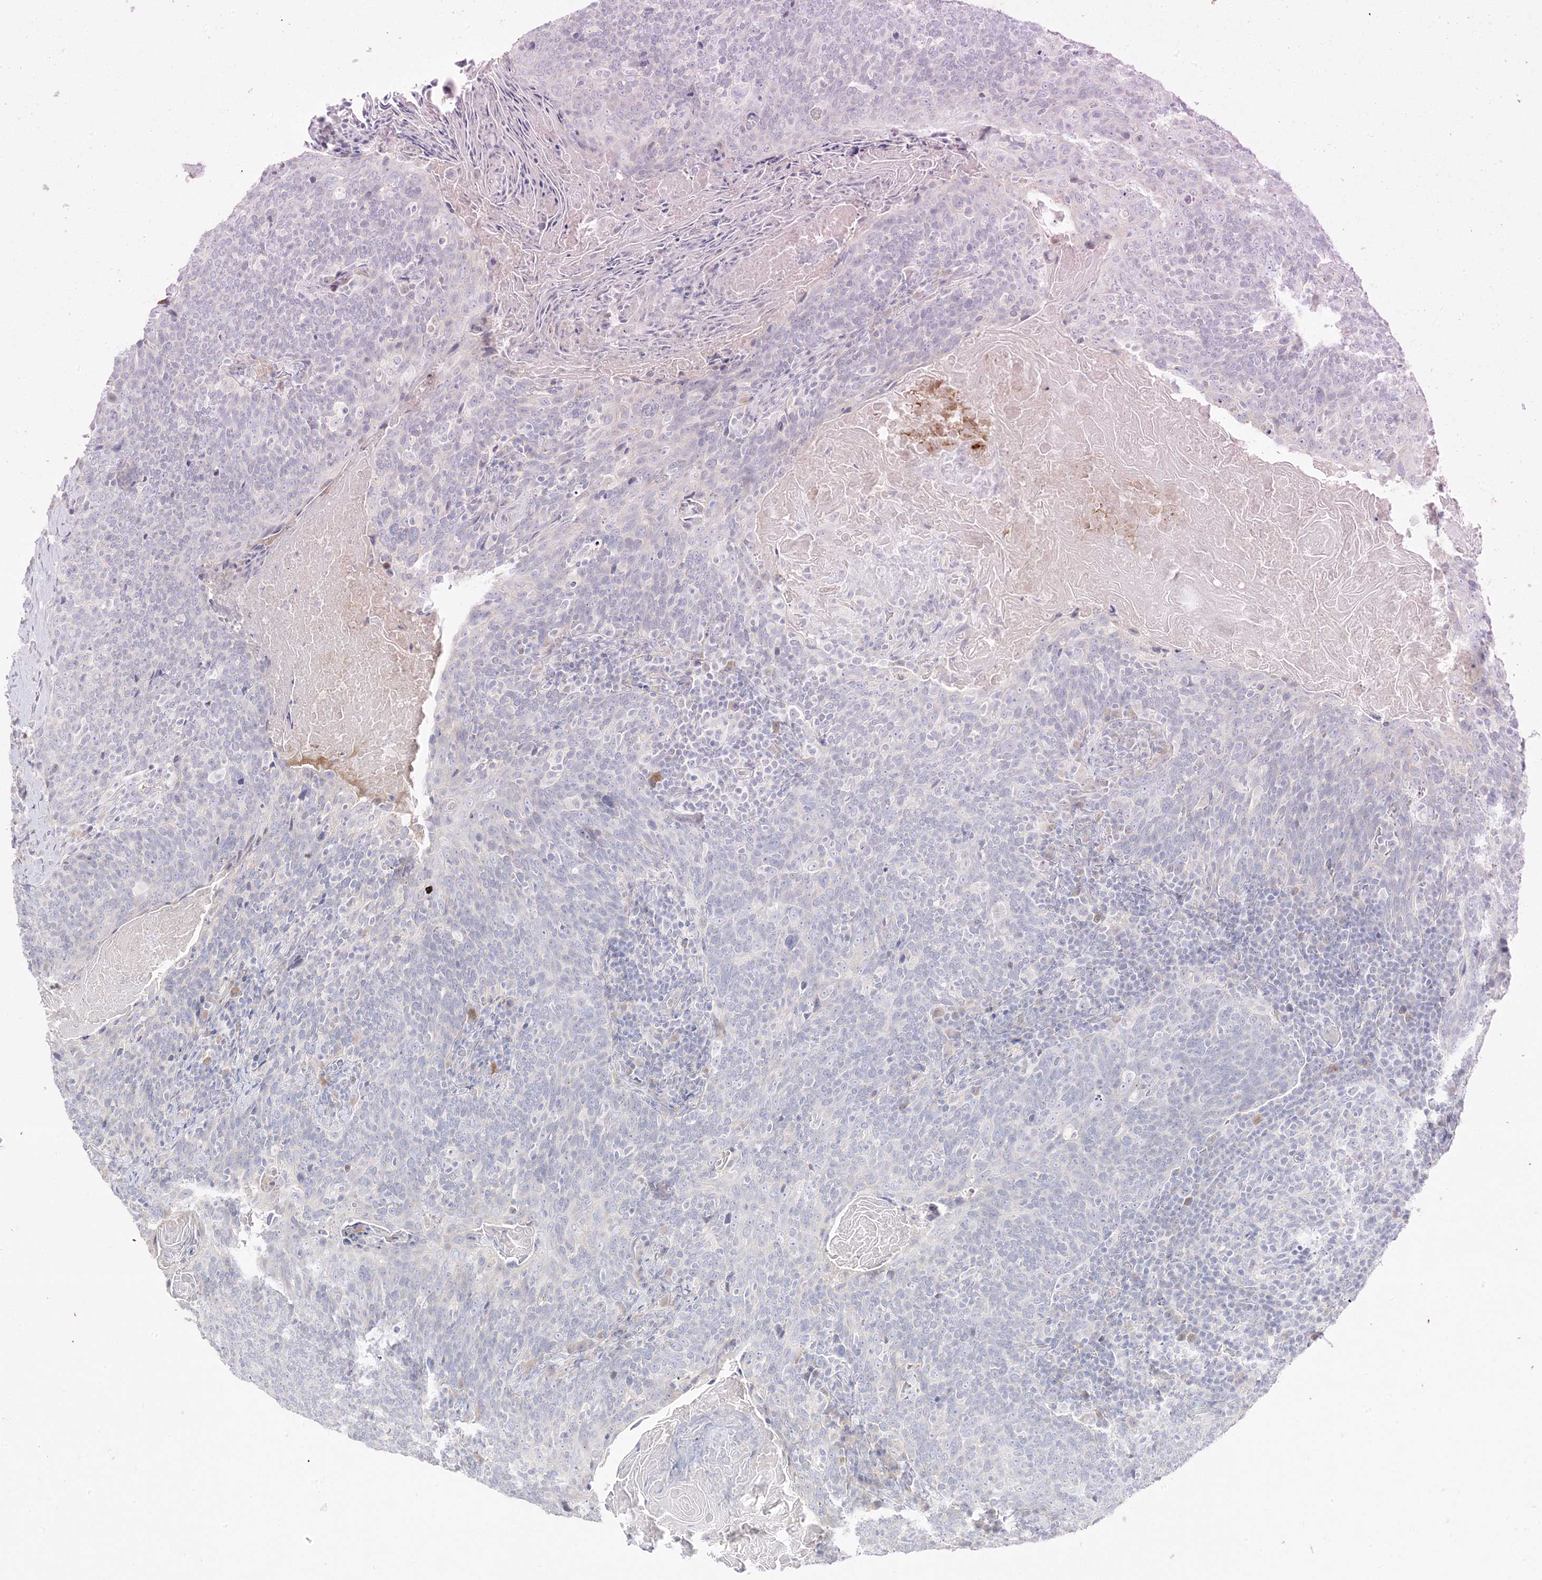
{"staining": {"intensity": "negative", "quantity": "none", "location": "none"}, "tissue": "head and neck cancer", "cell_type": "Tumor cells", "image_type": "cancer", "snomed": [{"axis": "morphology", "description": "Squamous cell carcinoma, NOS"}, {"axis": "morphology", "description": "Squamous cell carcinoma, metastatic, NOS"}, {"axis": "topography", "description": "Lymph node"}, {"axis": "topography", "description": "Head-Neck"}], "caption": "This micrograph is of head and neck metastatic squamous cell carcinoma stained with immunohistochemistry (IHC) to label a protein in brown with the nuclei are counter-stained blue. There is no positivity in tumor cells.", "gene": "TRANK1", "patient": {"sex": "male", "age": 62}}